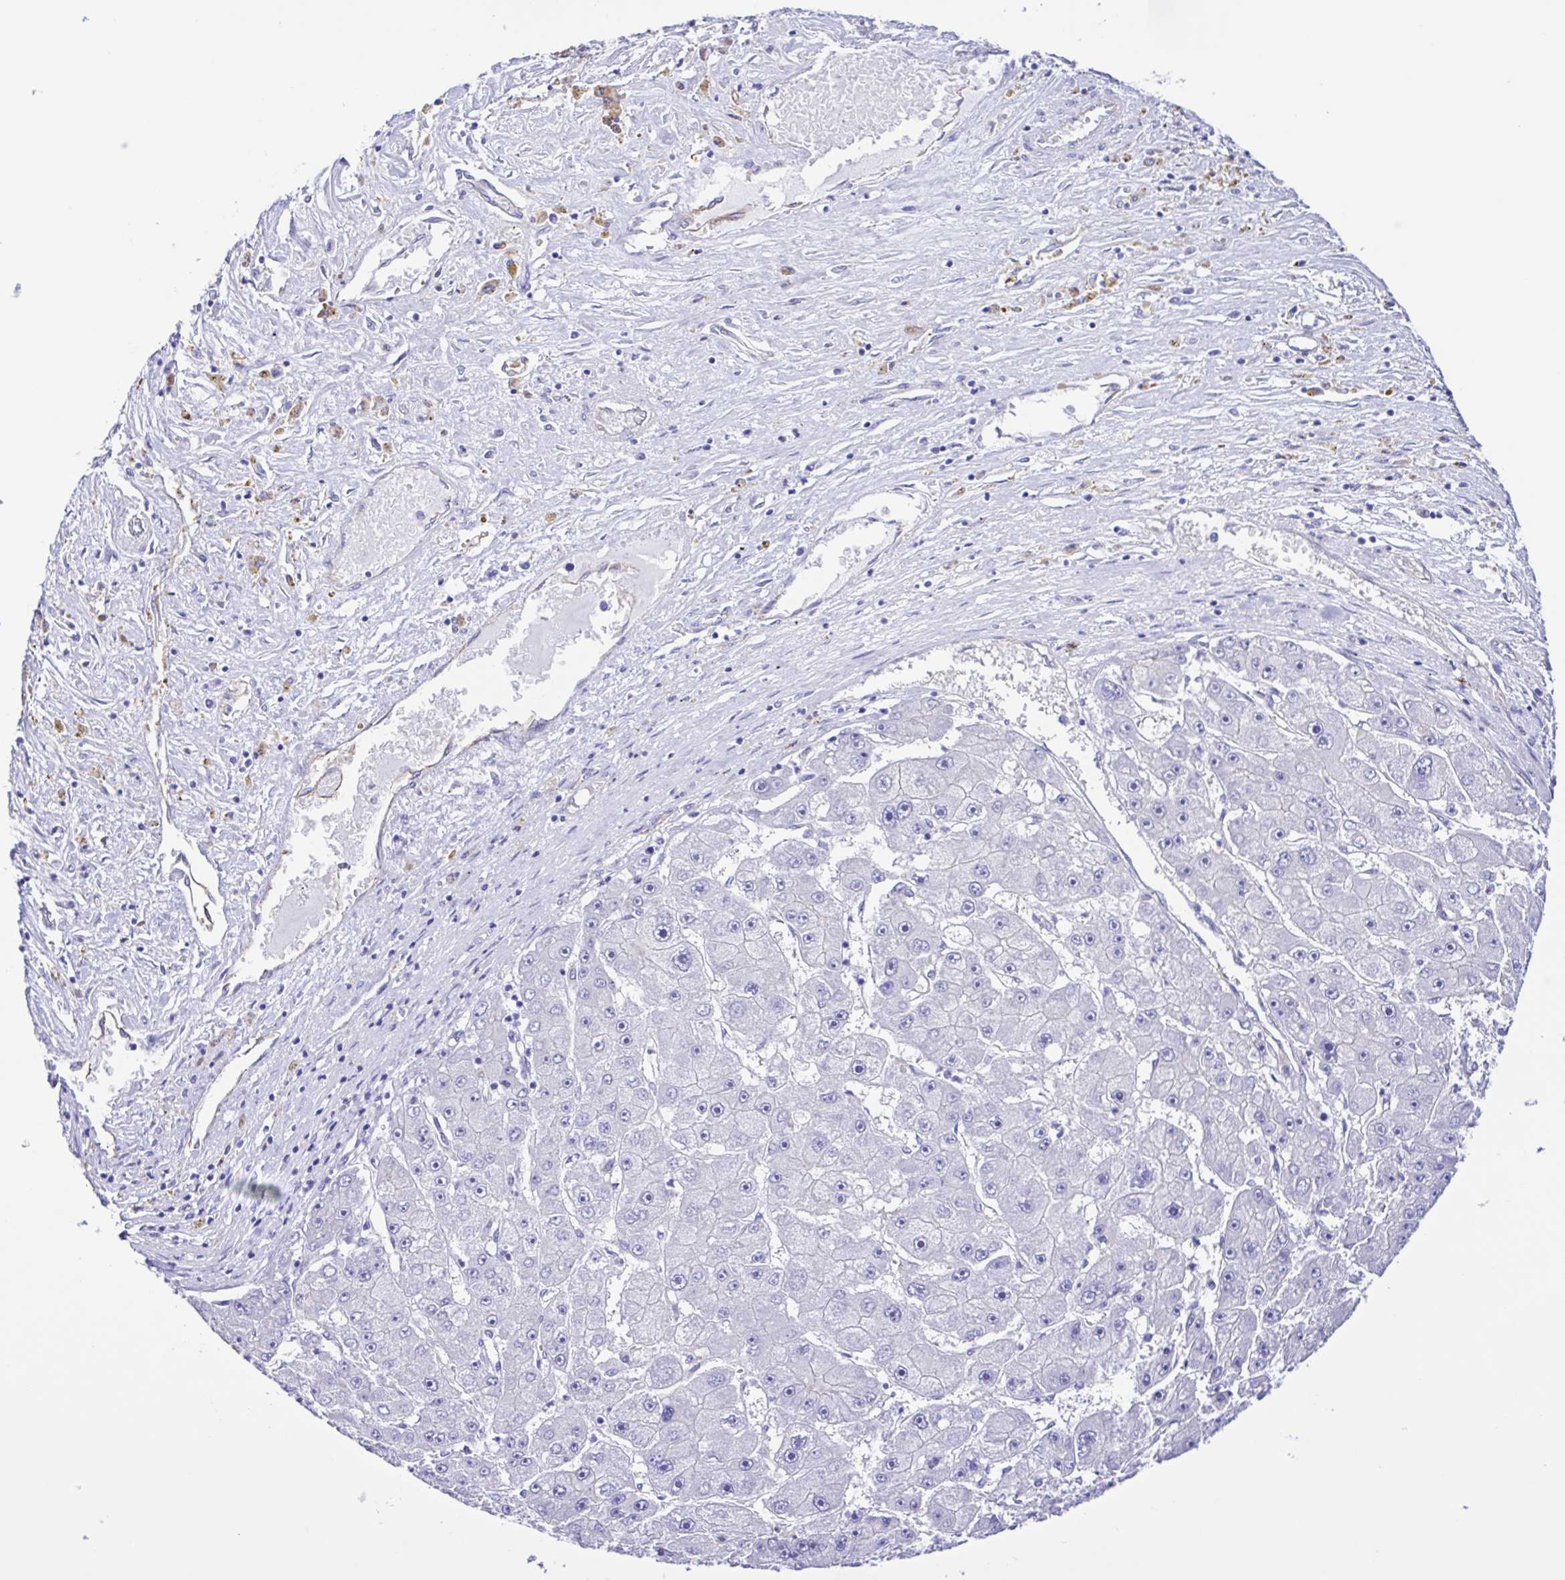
{"staining": {"intensity": "negative", "quantity": "none", "location": "none"}, "tissue": "liver cancer", "cell_type": "Tumor cells", "image_type": "cancer", "snomed": [{"axis": "morphology", "description": "Carcinoma, Hepatocellular, NOS"}, {"axis": "topography", "description": "Liver"}], "caption": "Tumor cells are negative for protein expression in human liver hepatocellular carcinoma.", "gene": "CYP11A1", "patient": {"sex": "female", "age": 61}}